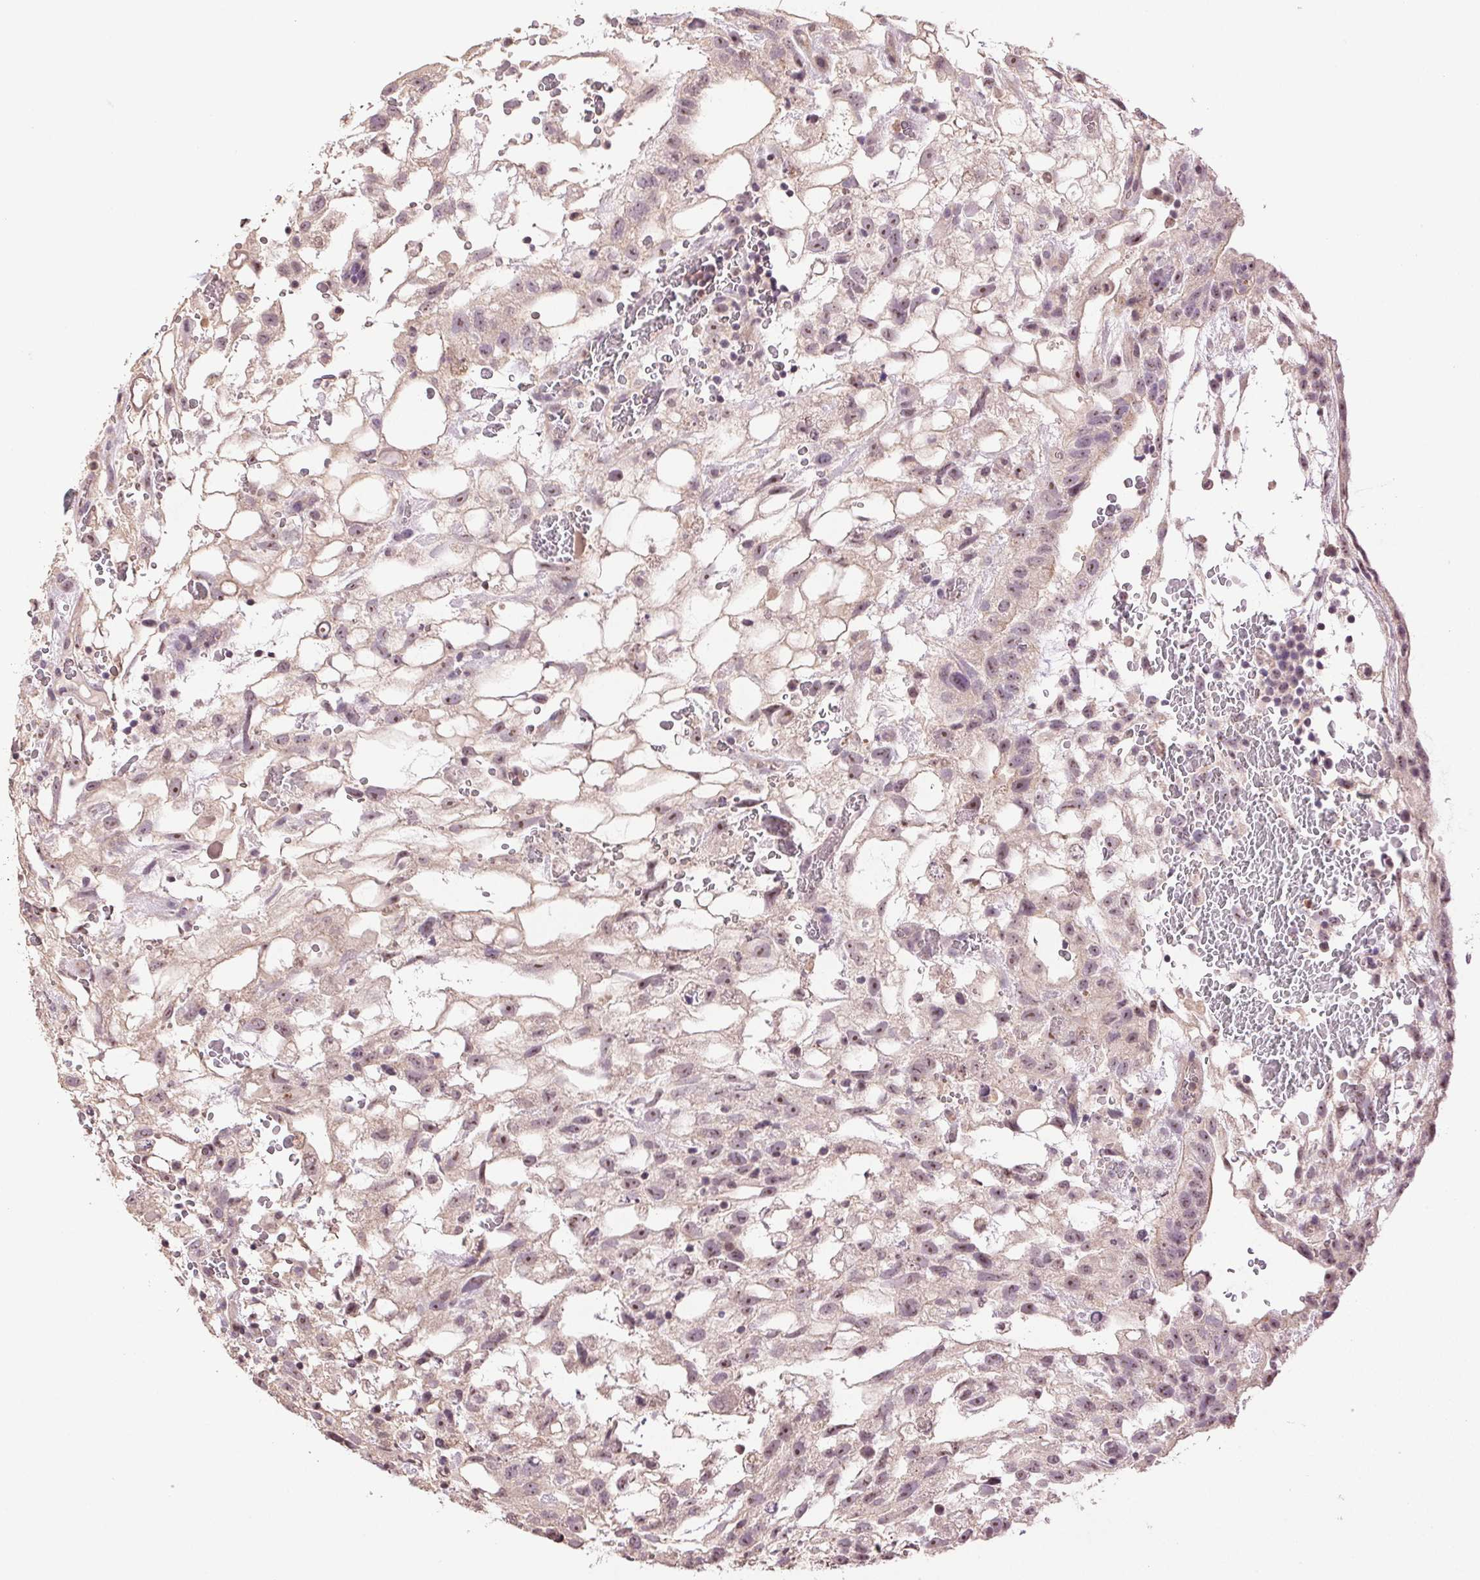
{"staining": {"intensity": "weak", "quantity": "25%-75%", "location": "cytoplasmic/membranous,nuclear"}, "tissue": "testis cancer", "cell_type": "Tumor cells", "image_type": "cancer", "snomed": [{"axis": "morphology", "description": "Normal tissue, NOS"}, {"axis": "morphology", "description": "Carcinoma, Embryonal, NOS"}, {"axis": "topography", "description": "Testis"}], "caption": "Weak cytoplasmic/membranous and nuclear expression for a protein is identified in approximately 25%-75% of tumor cells of testis cancer (embryonal carcinoma) using IHC.", "gene": "TMEM253", "patient": {"sex": "male", "age": 32}}